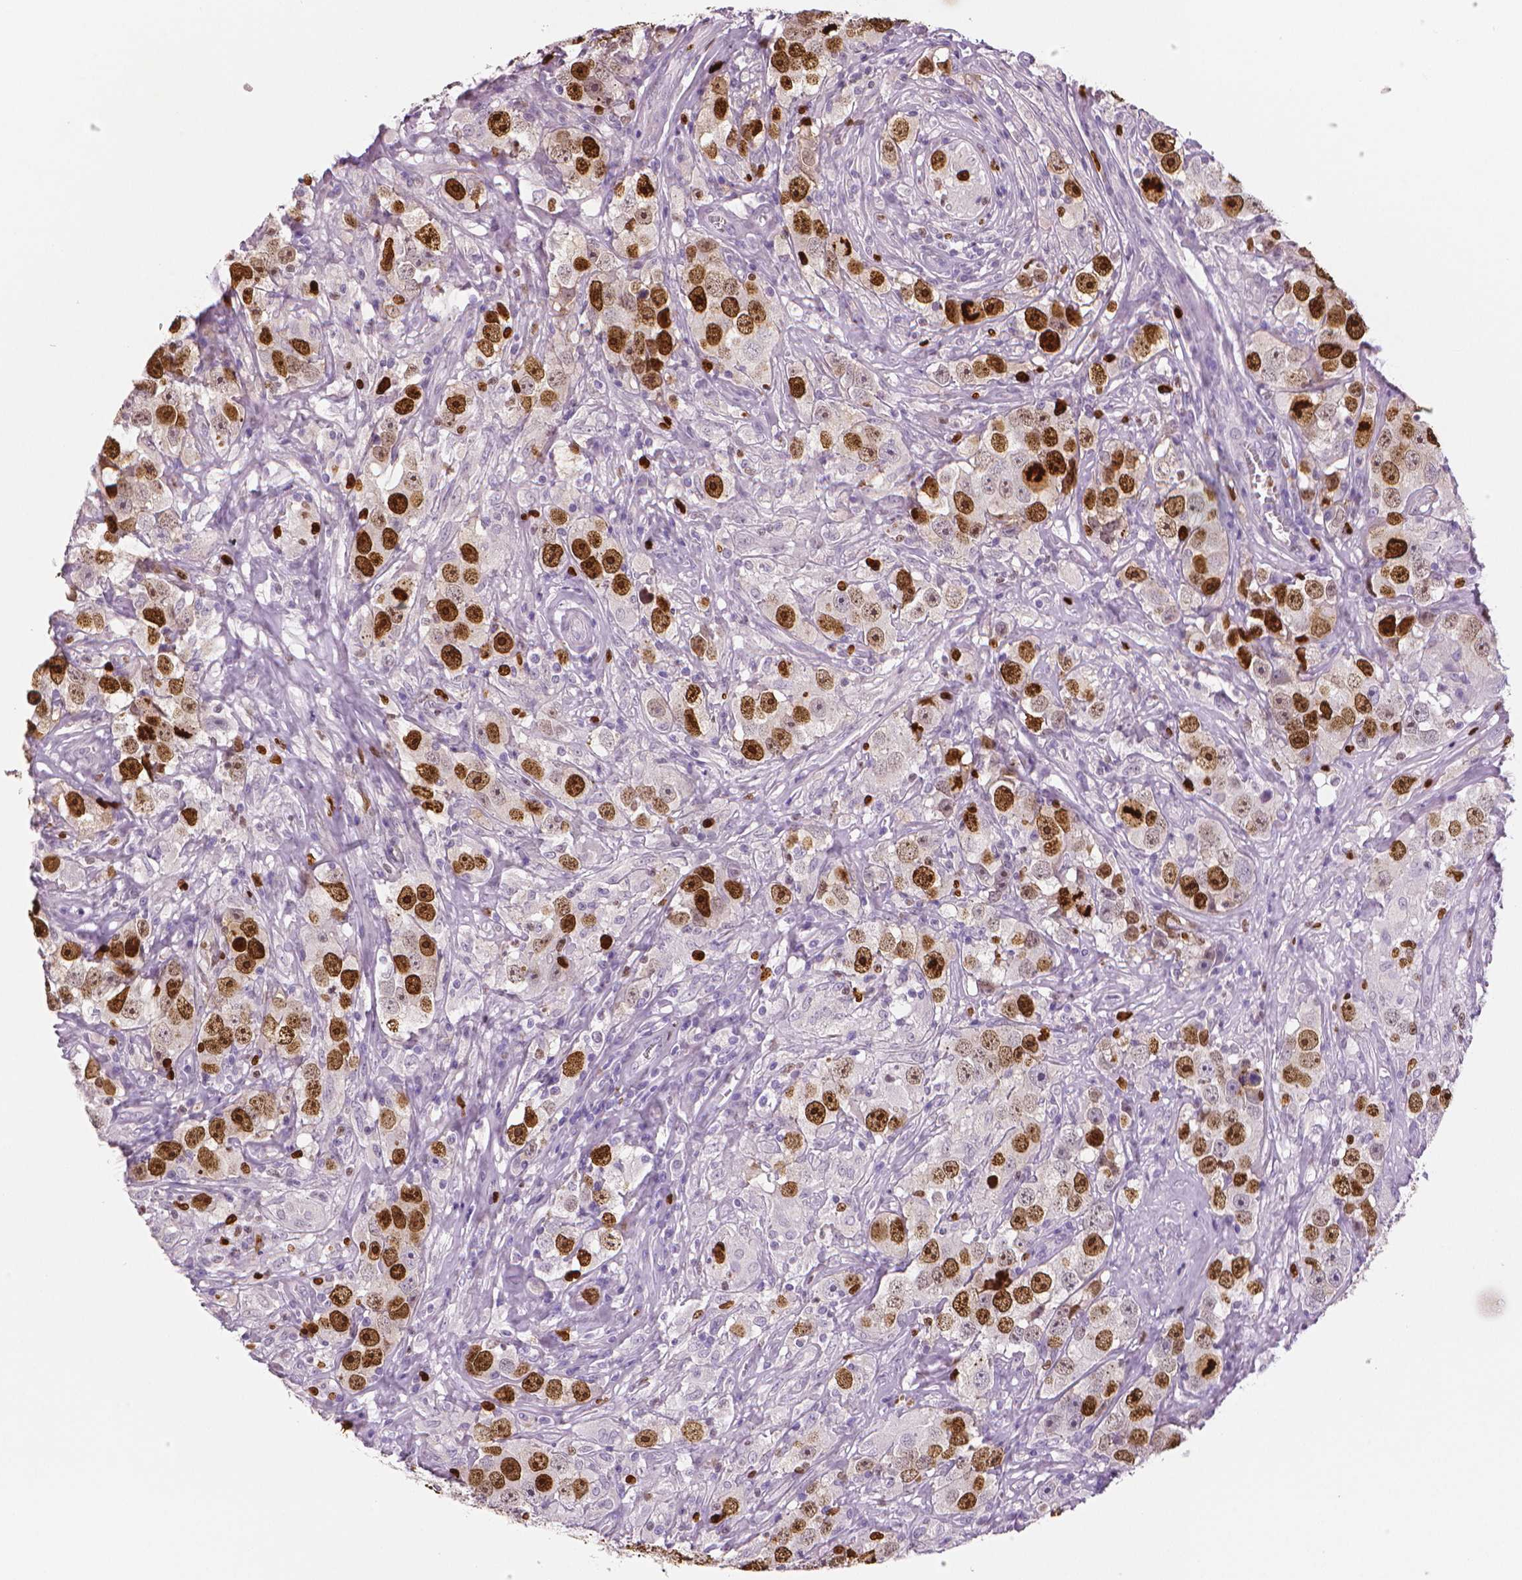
{"staining": {"intensity": "strong", "quantity": ">75%", "location": "nuclear"}, "tissue": "testis cancer", "cell_type": "Tumor cells", "image_type": "cancer", "snomed": [{"axis": "morphology", "description": "Seminoma, NOS"}, {"axis": "topography", "description": "Testis"}], "caption": "IHC of human testis seminoma demonstrates high levels of strong nuclear positivity in approximately >75% of tumor cells.", "gene": "MKI67", "patient": {"sex": "male", "age": 49}}